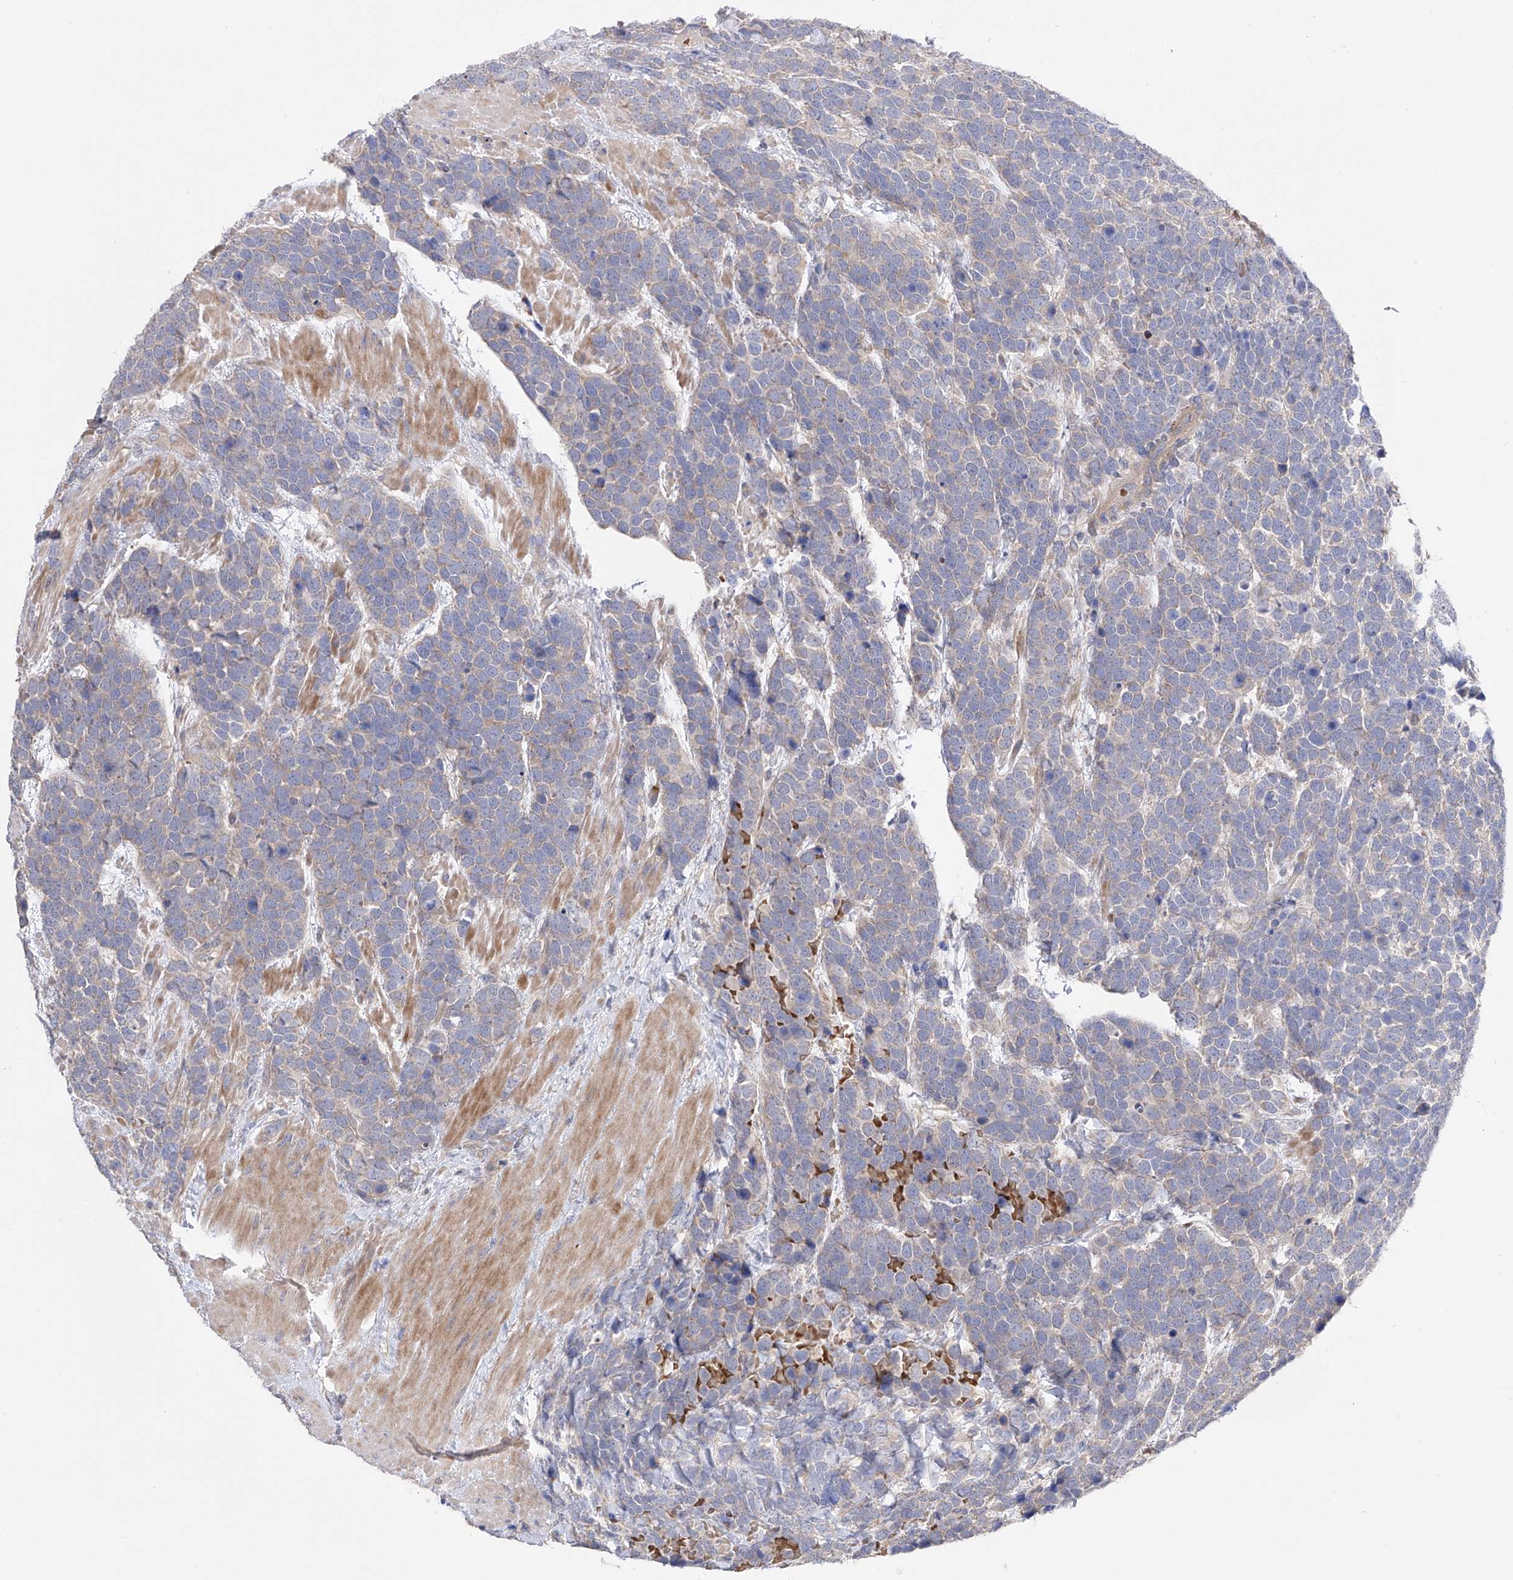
{"staining": {"intensity": "negative", "quantity": "none", "location": "none"}, "tissue": "urothelial cancer", "cell_type": "Tumor cells", "image_type": "cancer", "snomed": [{"axis": "morphology", "description": "Urothelial carcinoma, High grade"}, {"axis": "topography", "description": "Urinary bladder"}], "caption": "Urothelial cancer stained for a protein using IHC displays no positivity tumor cells.", "gene": "NFATC4", "patient": {"sex": "female", "age": 82}}